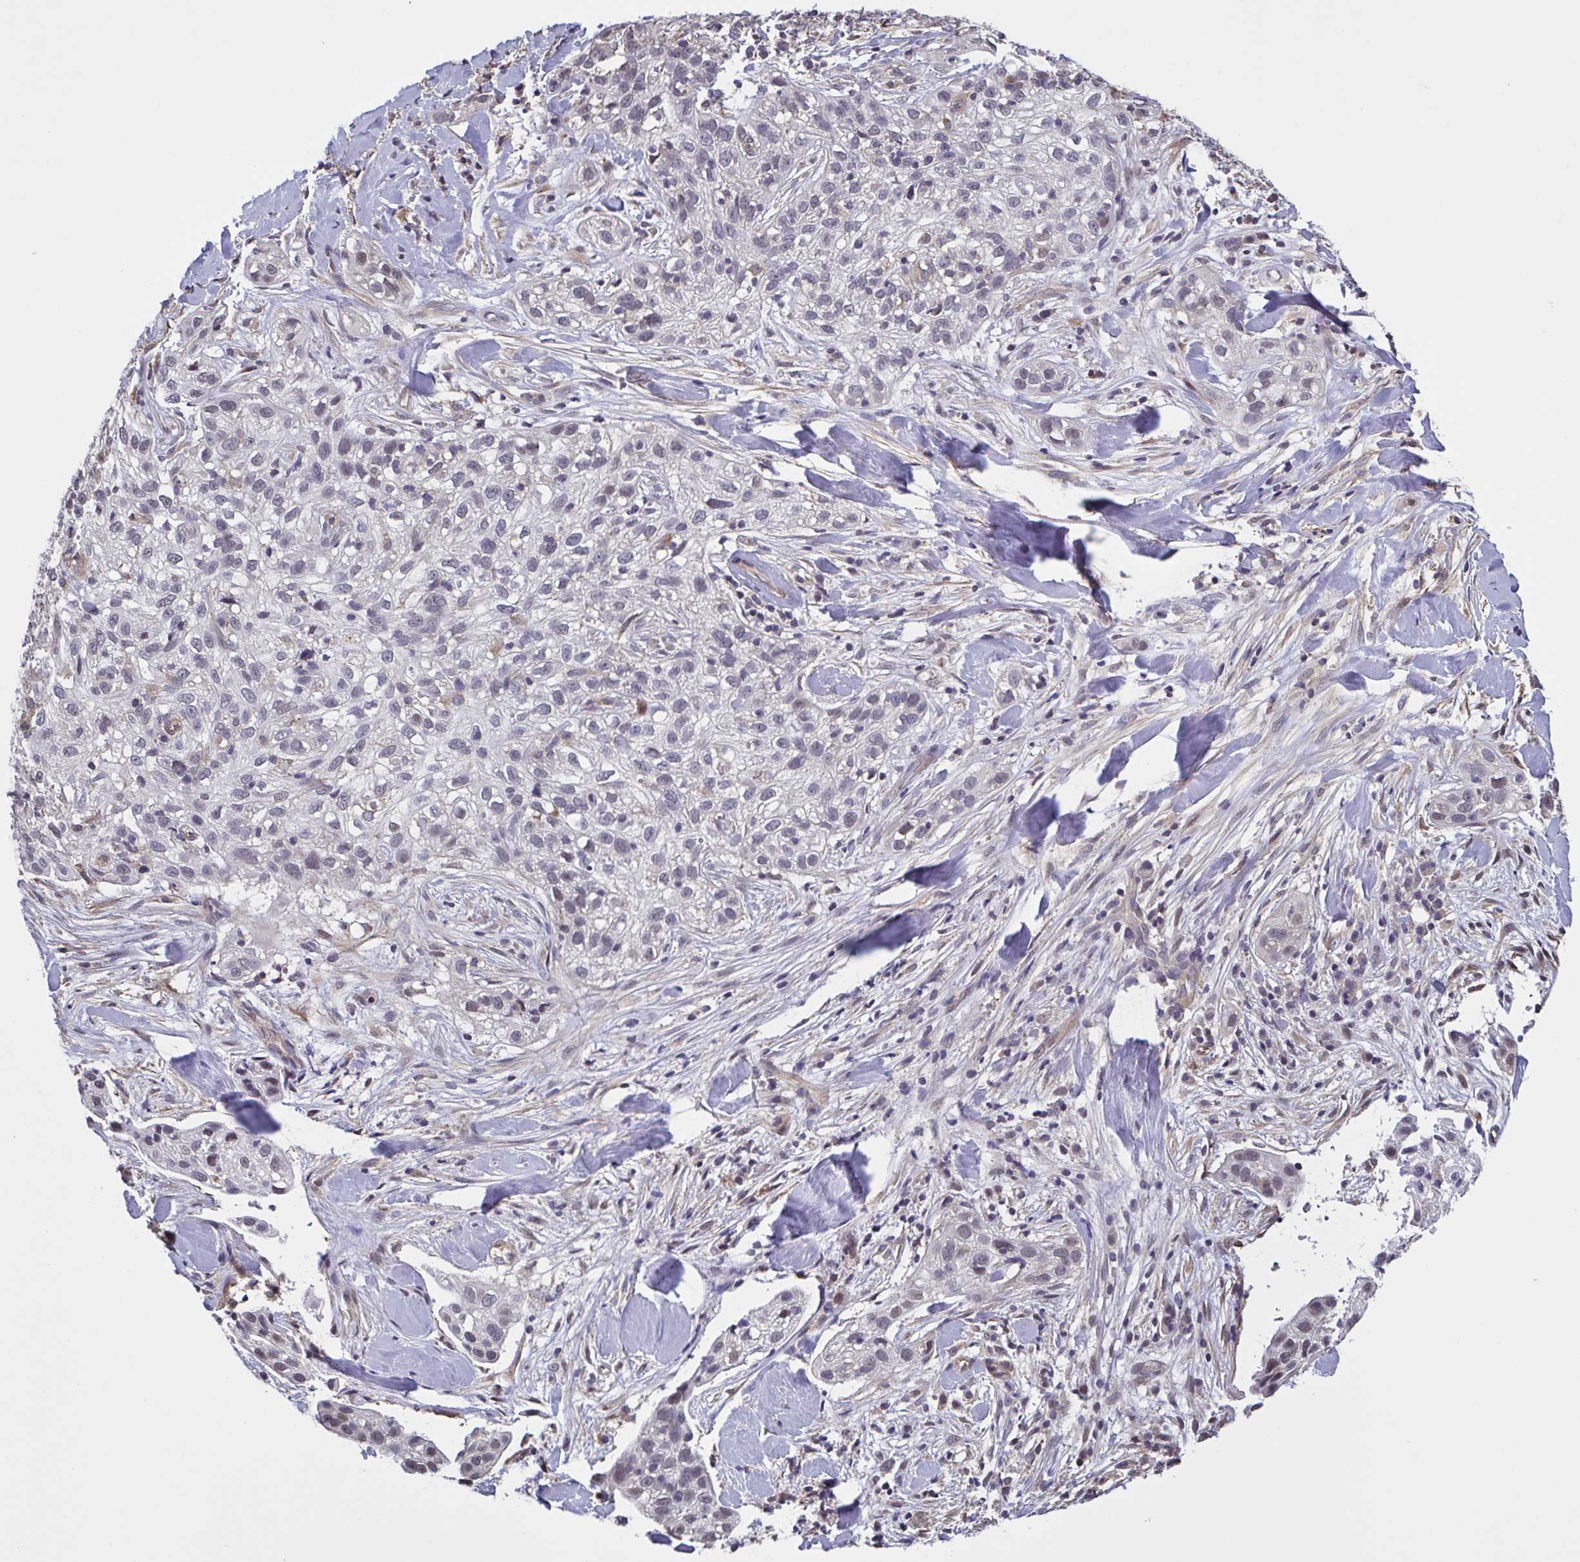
{"staining": {"intensity": "negative", "quantity": "none", "location": "none"}, "tissue": "skin cancer", "cell_type": "Tumor cells", "image_type": "cancer", "snomed": [{"axis": "morphology", "description": "Squamous cell carcinoma, NOS"}, {"axis": "topography", "description": "Skin"}], "caption": "Immunohistochemistry of human skin cancer reveals no expression in tumor cells.", "gene": "ZNF200", "patient": {"sex": "male", "age": 82}}